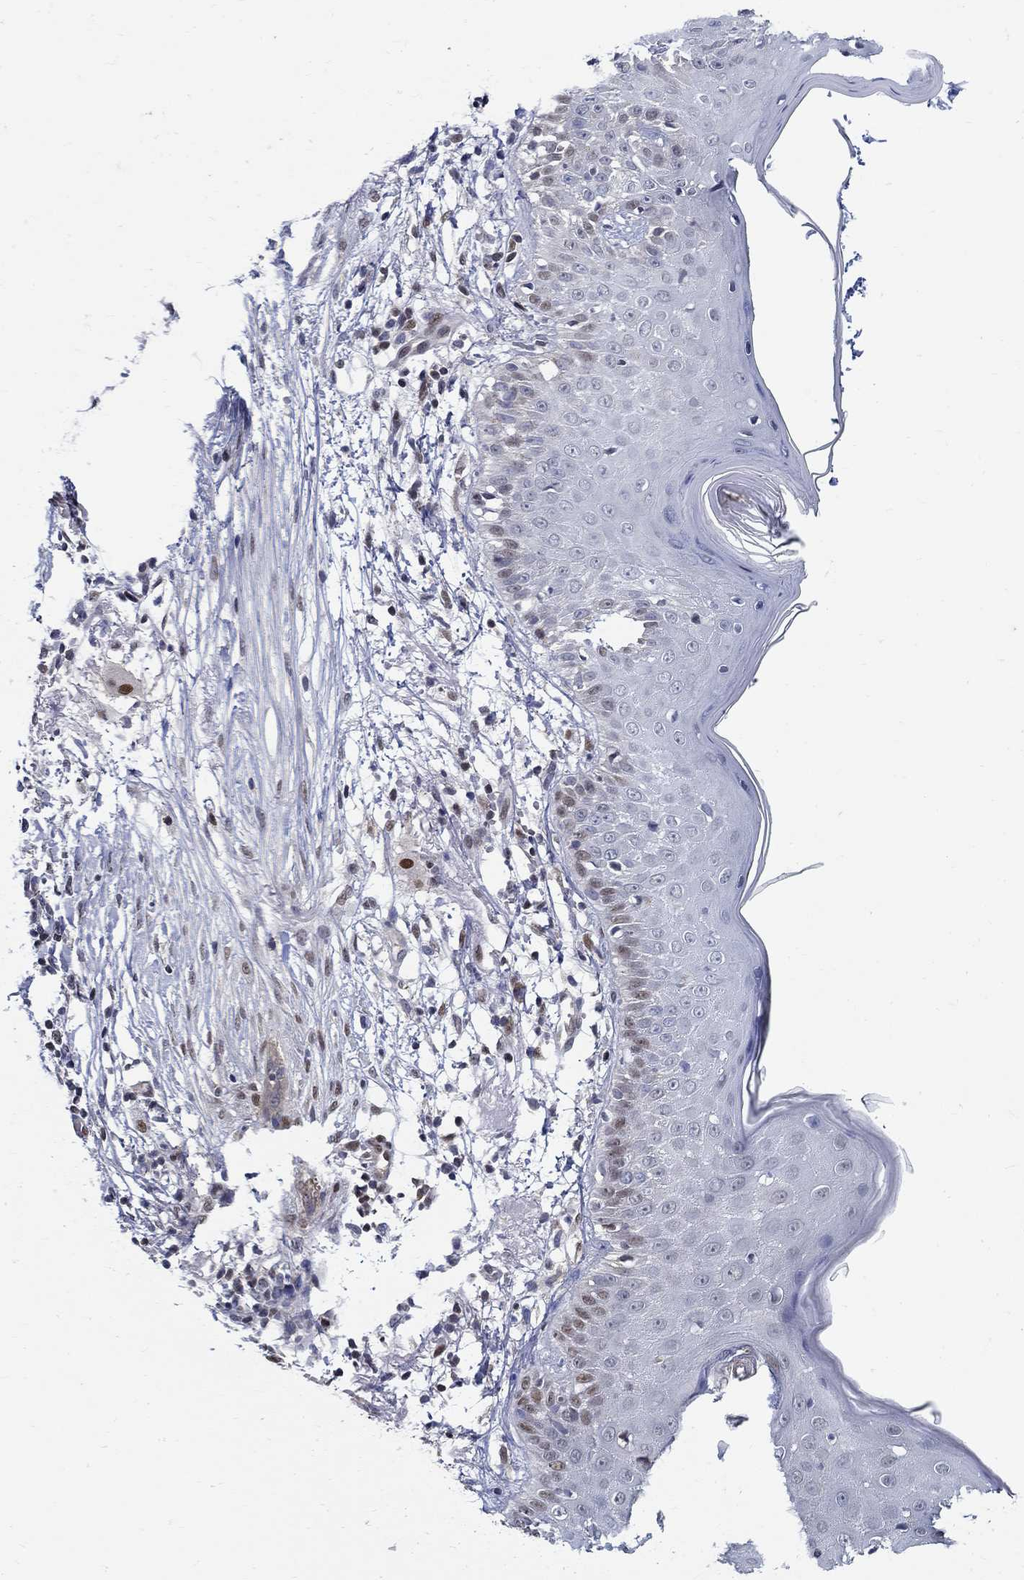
{"staining": {"intensity": "negative", "quantity": "none", "location": "none"}, "tissue": "skin cancer", "cell_type": "Tumor cells", "image_type": "cancer", "snomed": [{"axis": "morphology", "description": "Normal tissue, NOS"}, {"axis": "morphology", "description": "Basal cell carcinoma"}, {"axis": "topography", "description": "Skin"}], "caption": "High power microscopy image of an immunohistochemistry (IHC) micrograph of skin cancer, revealing no significant staining in tumor cells.", "gene": "ZNF594", "patient": {"sex": "male", "age": 84}}